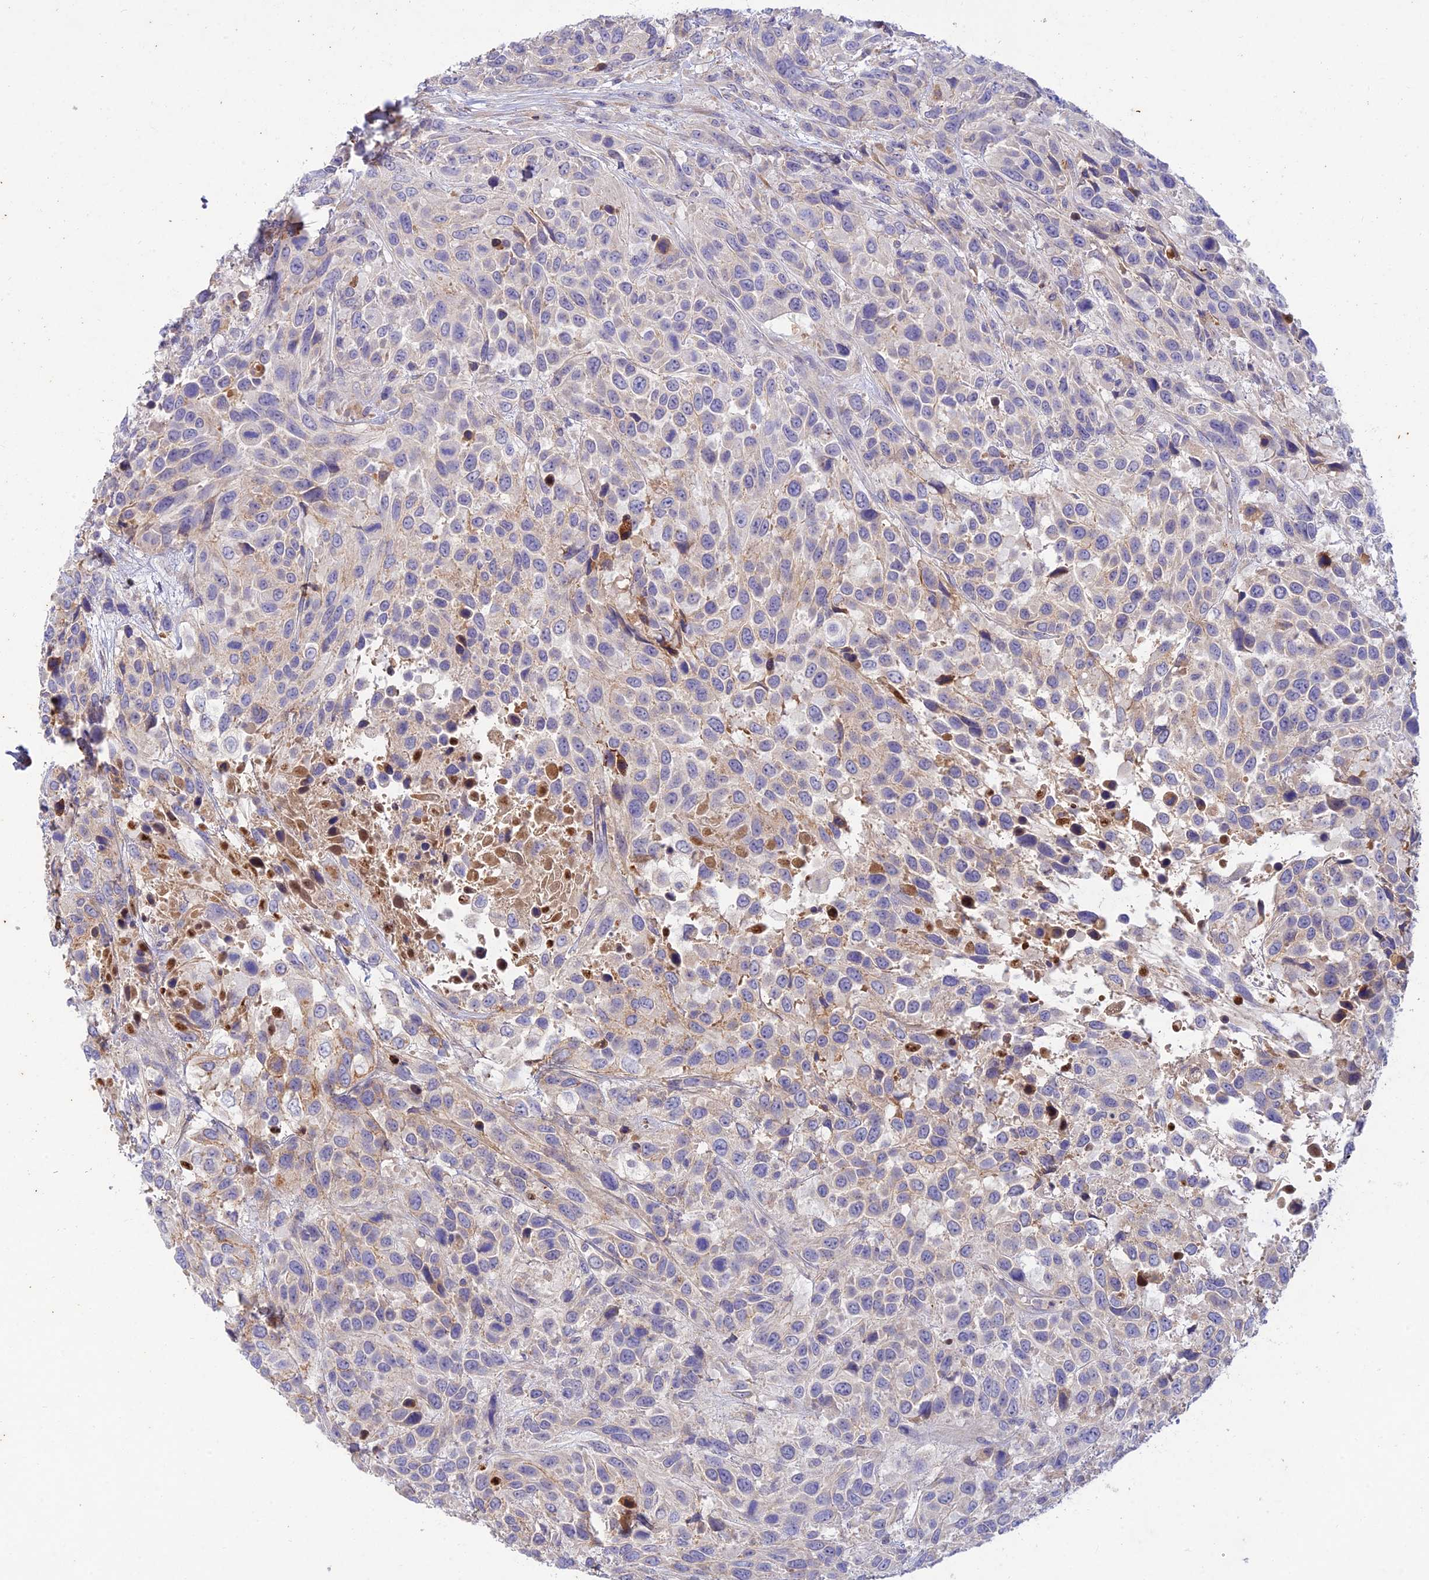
{"staining": {"intensity": "negative", "quantity": "none", "location": "none"}, "tissue": "urothelial cancer", "cell_type": "Tumor cells", "image_type": "cancer", "snomed": [{"axis": "morphology", "description": "Urothelial carcinoma, High grade"}, {"axis": "topography", "description": "Urinary bladder"}], "caption": "The IHC micrograph has no significant staining in tumor cells of urothelial carcinoma (high-grade) tissue.", "gene": "ACSM5", "patient": {"sex": "female", "age": 70}}